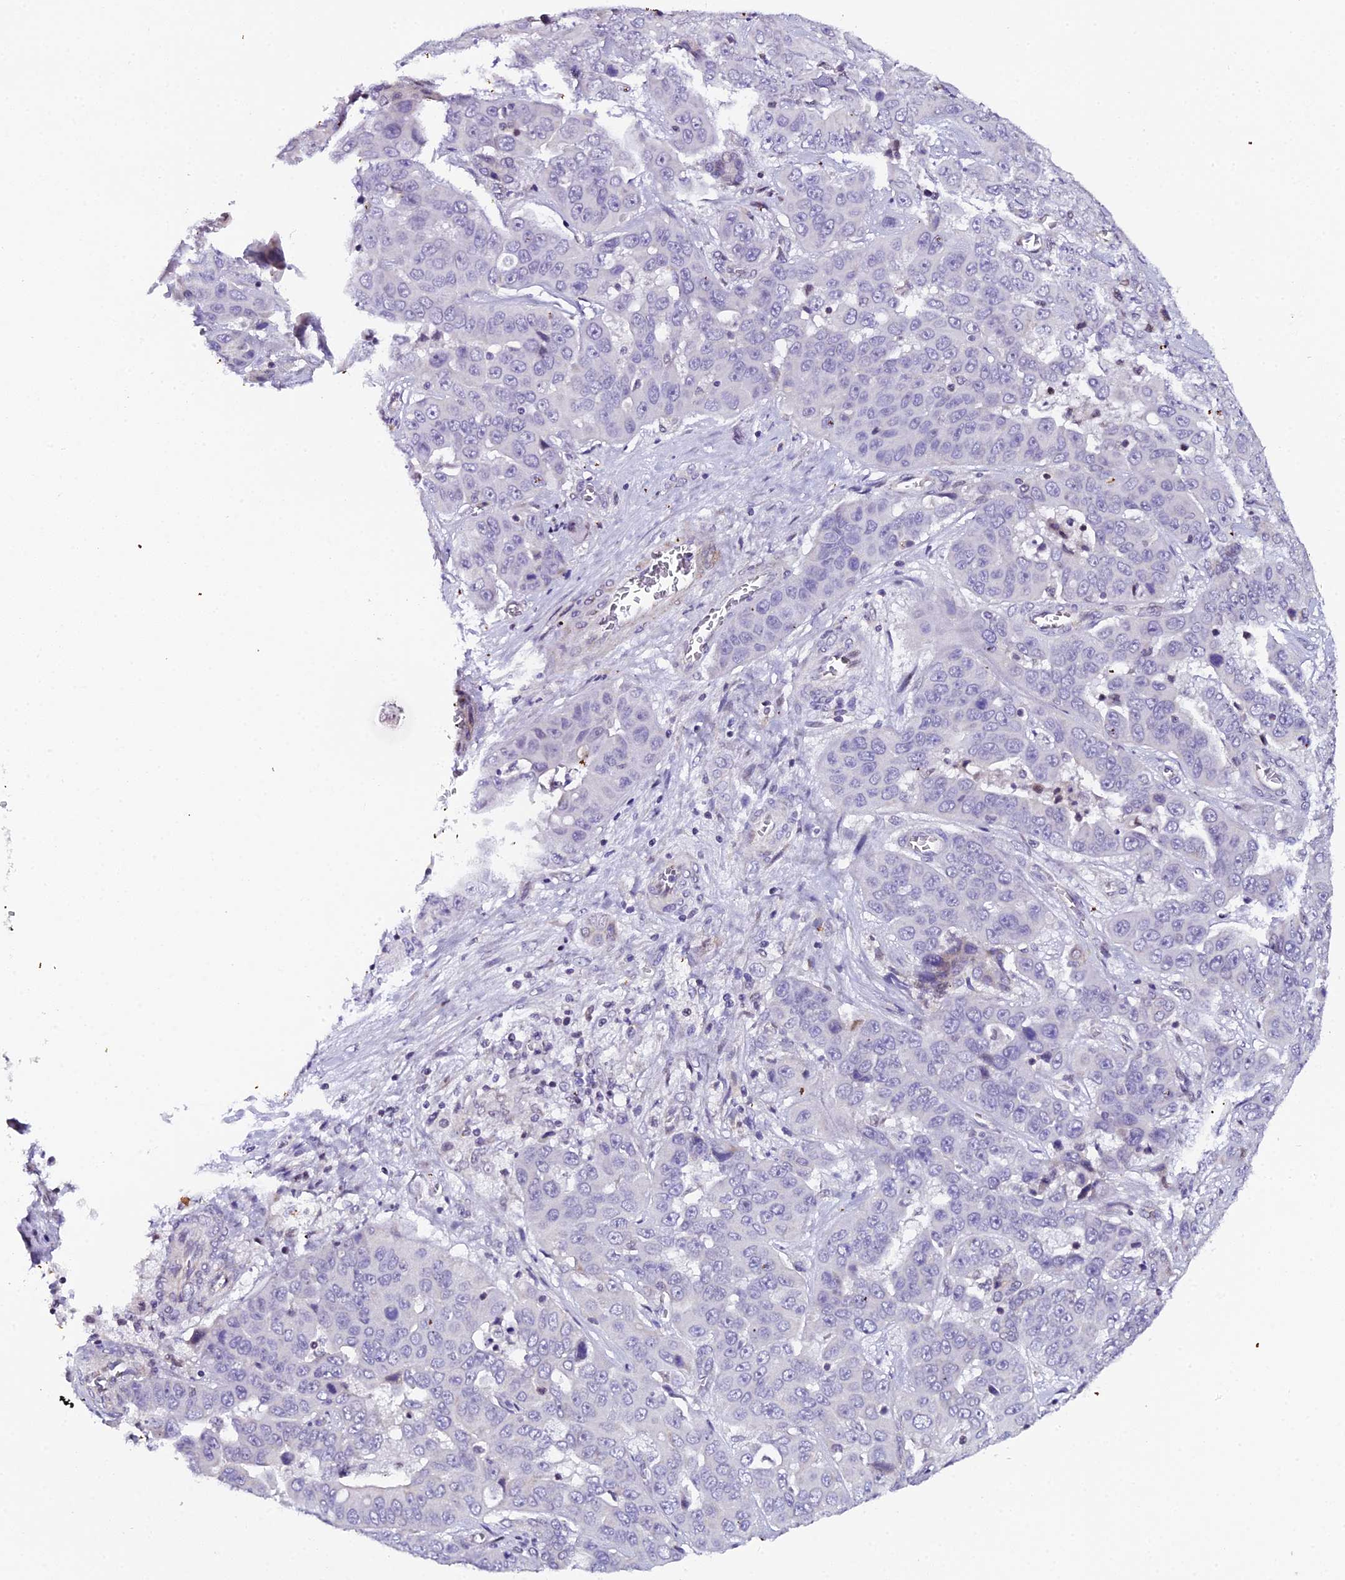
{"staining": {"intensity": "negative", "quantity": "none", "location": "none"}, "tissue": "liver cancer", "cell_type": "Tumor cells", "image_type": "cancer", "snomed": [{"axis": "morphology", "description": "Cholangiocarcinoma"}, {"axis": "topography", "description": "Liver"}], "caption": "High magnification brightfield microscopy of cholangiocarcinoma (liver) stained with DAB (3,3'-diaminobenzidine) (brown) and counterstained with hematoxylin (blue): tumor cells show no significant positivity. Nuclei are stained in blue.", "gene": "XKR9", "patient": {"sex": "female", "age": 52}}